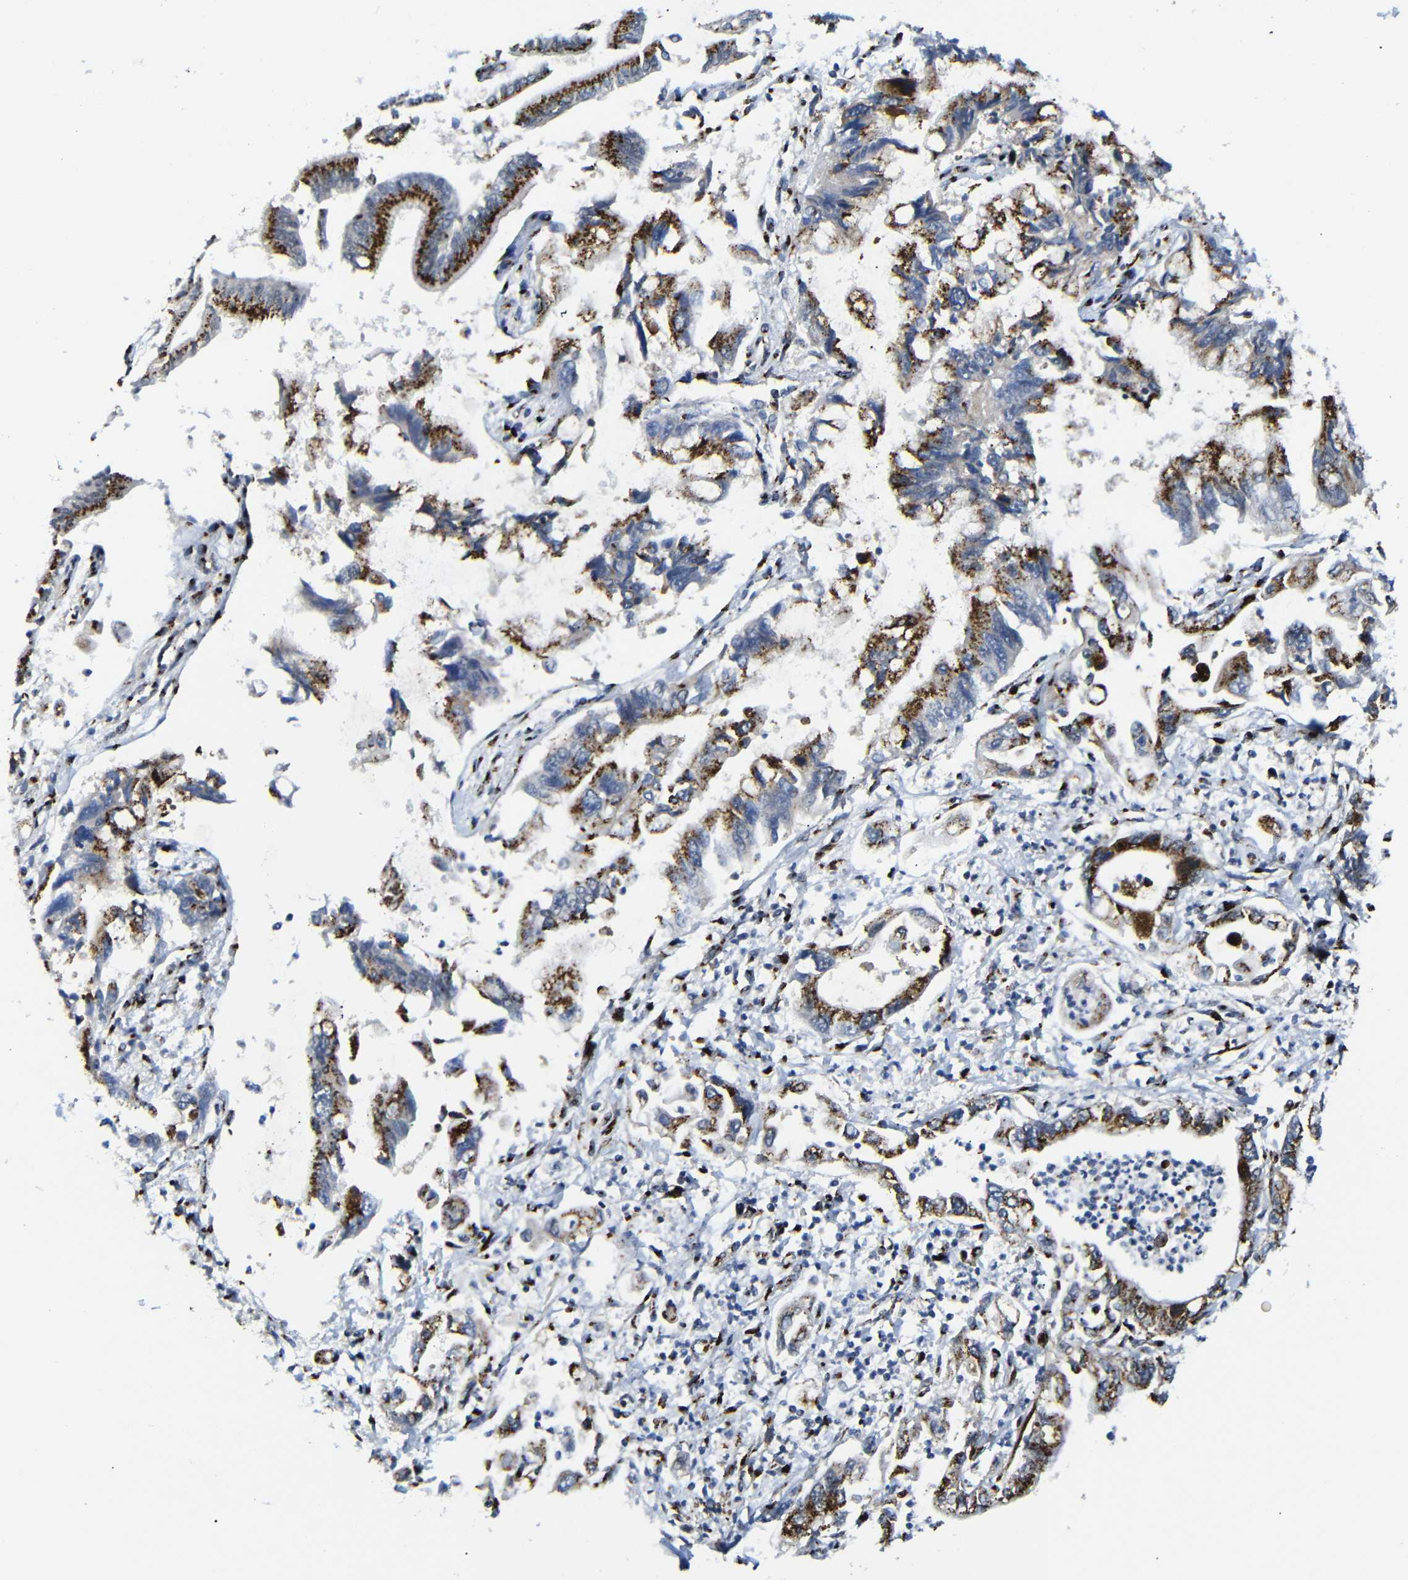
{"staining": {"intensity": "strong", "quantity": ">75%", "location": "cytoplasmic/membranous"}, "tissue": "pancreatic cancer", "cell_type": "Tumor cells", "image_type": "cancer", "snomed": [{"axis": "morphology", "description": "Adenocarcinoma, NOS"}, {"axis": "topography", "description": "Pancreas"}], "caption": "A high-resolution micrograph shows IHC staining of pancreatic cancer (adenocarcinoma), which reveals strong cytoplasmic/membranous staining in approximately >75% of tumor cells.", "gene": "TGOLN2", "patient": {"sex": "male", "age": 56}}